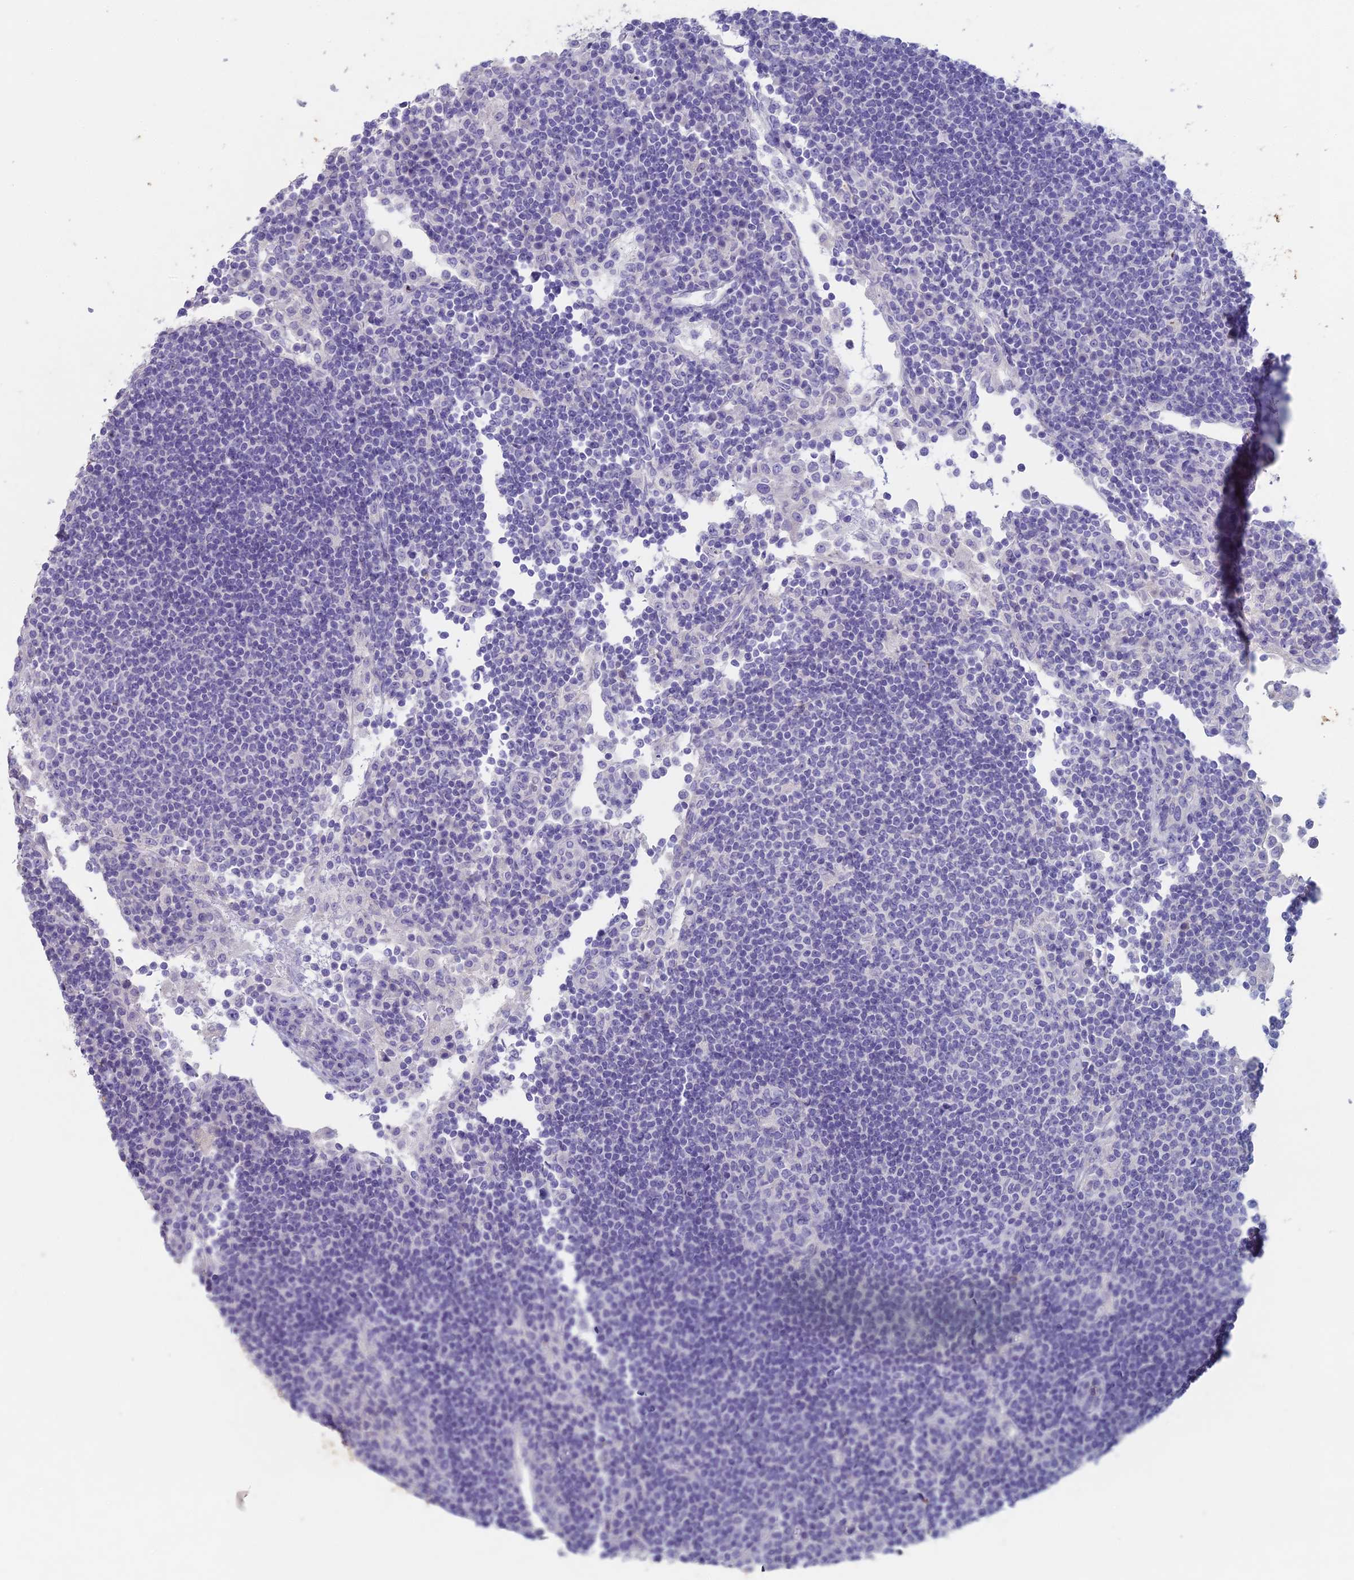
{"staining": {"intensity": "negative", "quantity": "none", "location": "none"}, "tissue": "lymph node", "cell_type": "Germinal center cells", "image_type": "normal", "snomed": [{"axis": "morphology", "description": "Normal tissue, NOS"}, {"axis": "topography", "description": "Lymph node"}], "caption": "IHC photomicrograph of benign lymph node: lymph node stained with DAB (3,3'-diaminobenzidine) demonstrates no significant protein staining in germinal center cells.", "gene": "NCAM1", "patient": {"sex": "female", "age": 53}}